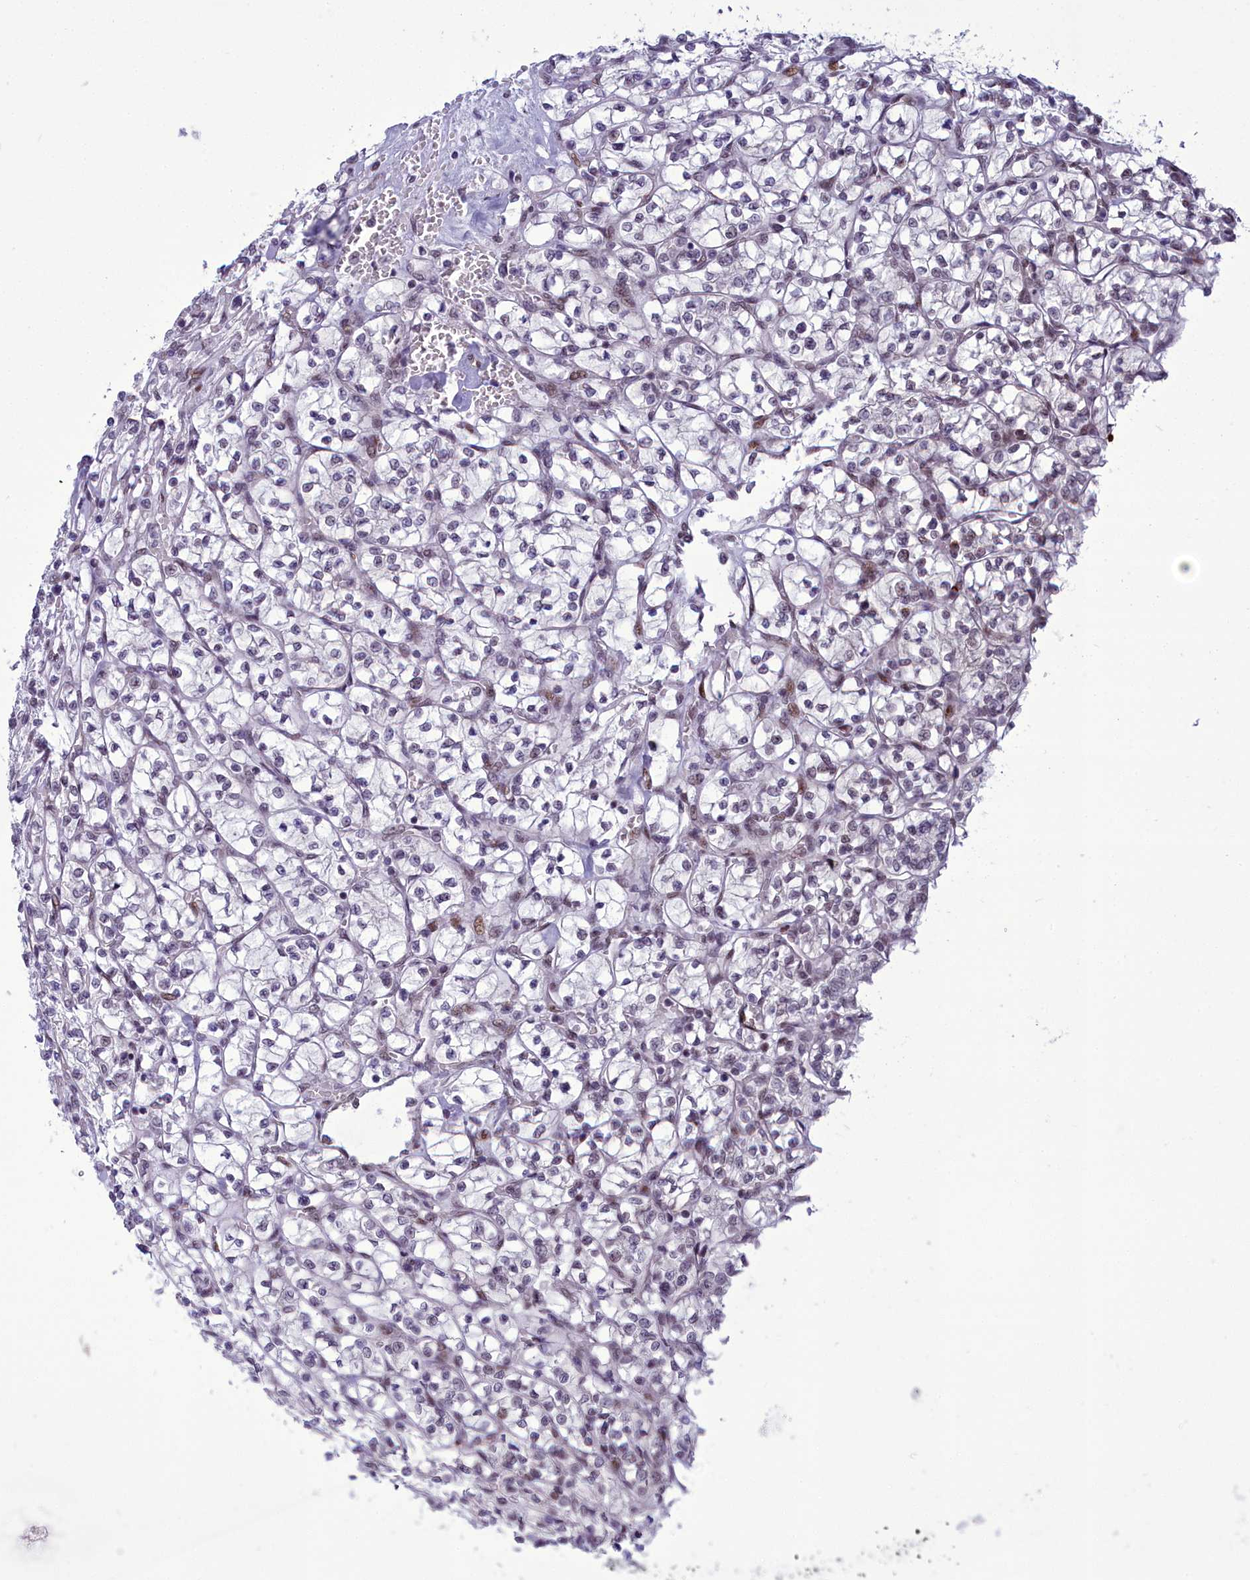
{"staining": {"intensity": "negative", "quantity": "none", "location": "none"}, "tissue": "renal cancer", "cell_type": "Tumor cells", "image_type": "cancer", "snomed": [{"axis": "morphology", "description": "Adenocarcinoma, NOS"}, {"axis": "topography", "description": "Kidney"}], "caption": "Renal cancer was stained to show a protein in brown. There is no significant positivity in tumor cells.", "gene": "CEACAM19", "patient": {"sex": "female", "age": 64}}